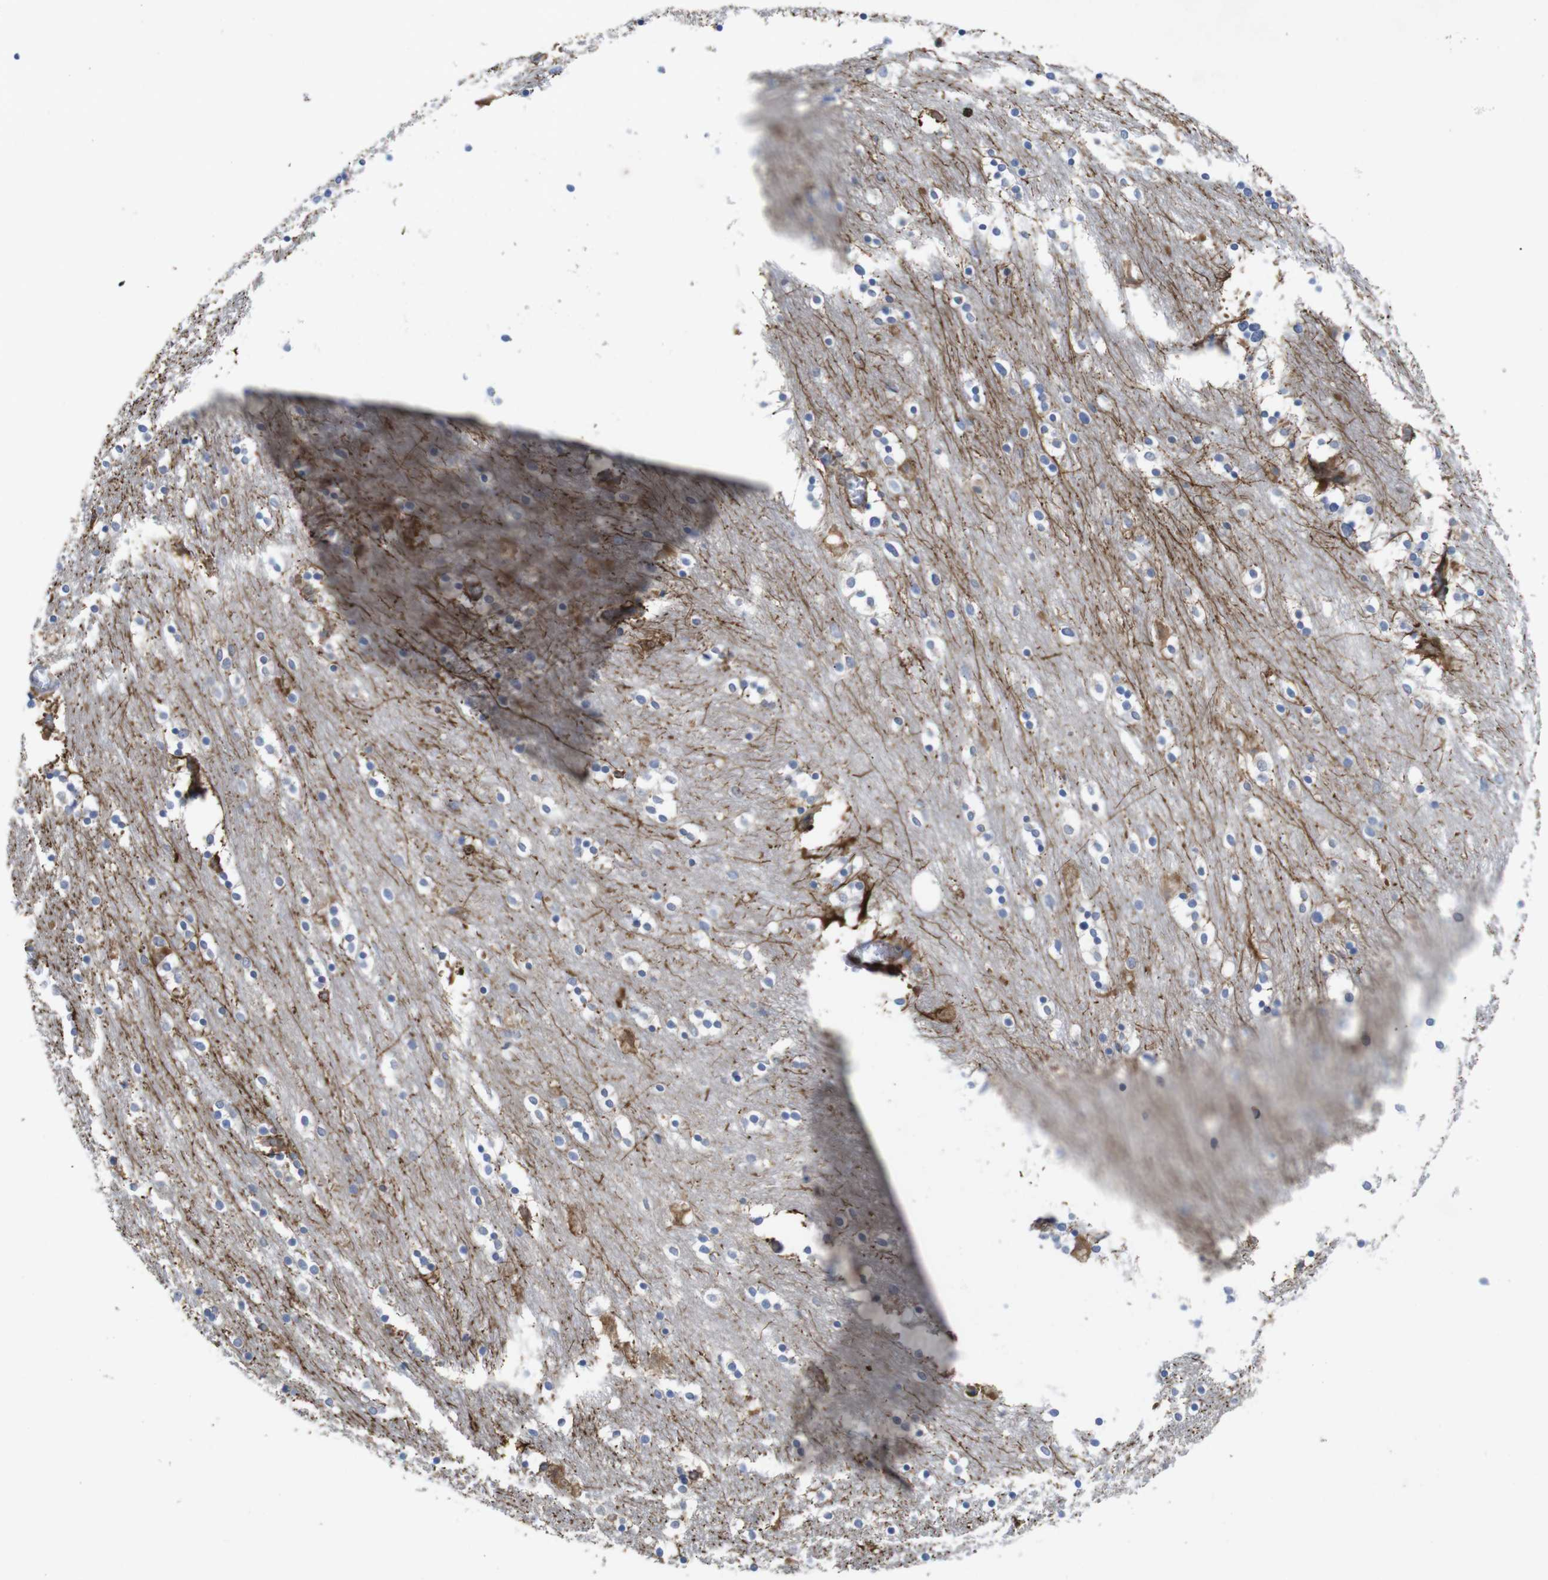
{"staining": {"intensity": "strong", "quantity": "<25%", "location": "cytoplasmic/membranous"}, "tissue": "caudate", "cell_type": "Glial cells", "image_type": "normal", "snomed": [{"axis": "morphology", "description": "Normal tissue, NOS"}, {"axis": "topography", "description": "Lateral ventricle wall"}], "caption": "Immunohistochemistry image of benign human caudate stained for a protein (brown), which displays medium levels of strong cytoplasmic/membranous positivity in about <25% of glial cells.", "gene": "KIDINS220", "patient": {"sex": "female", "age": 54}}